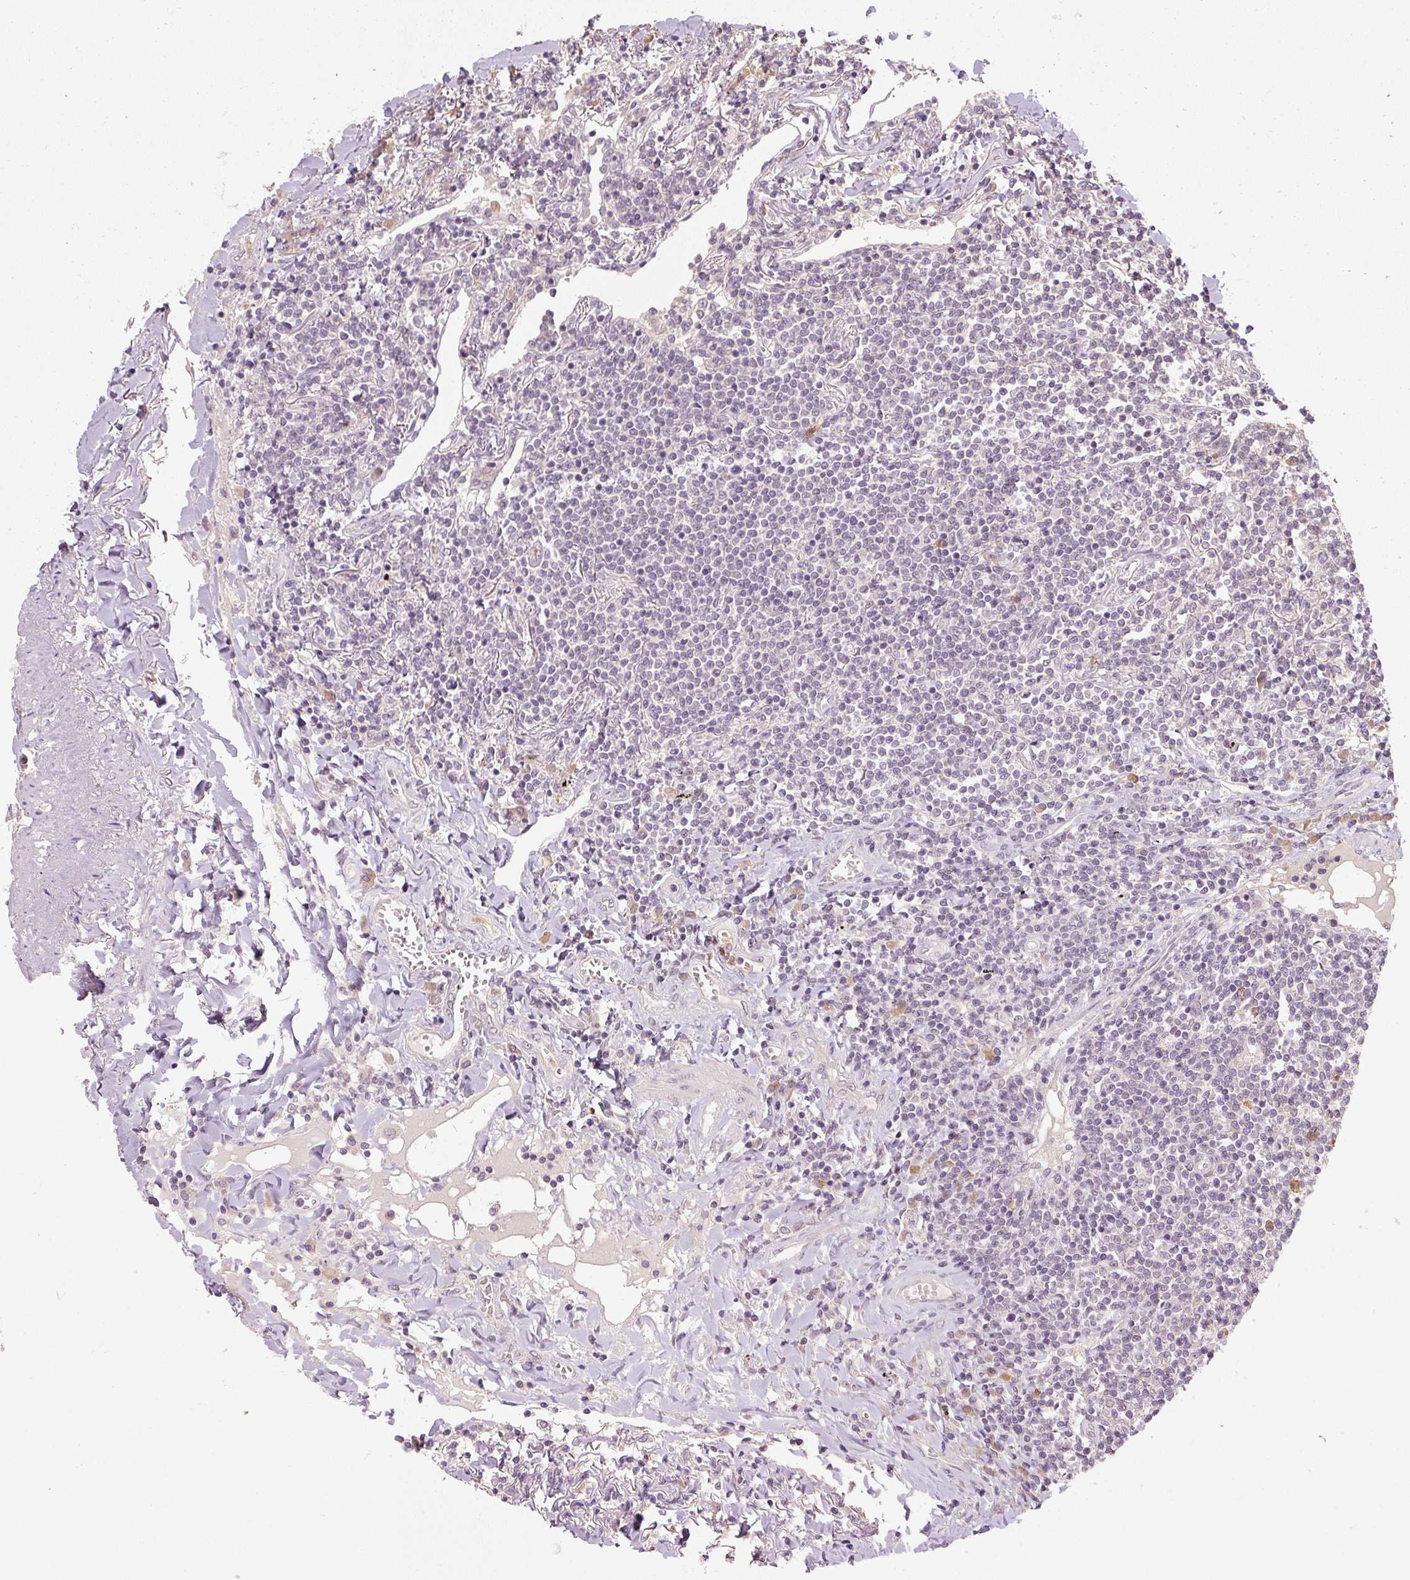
{"staining": {"intensity": "negative", "quantity": "none", "location": "none"}, "tissue": "lymphoma", "cell_type": "Tumor cells", "image_type": "cancer", "snomed": [{"axis": "morphology", "description": "Malignant lymphoma, non-Hodgkin's type, Low grade"}, {"axis": "topography", "description": "Lung"}], "caption": "The photomicrograph shows no staining of tumor cells in lymphoma. (Stains: DAB (3,3'-diaminobenzidine) IHC with hematoxylin counter stain, Microscopy: brightfield microscopy at high magnification).", "gene": "CTTNBP2", "patient": {"sex": "female", "age": 71}}